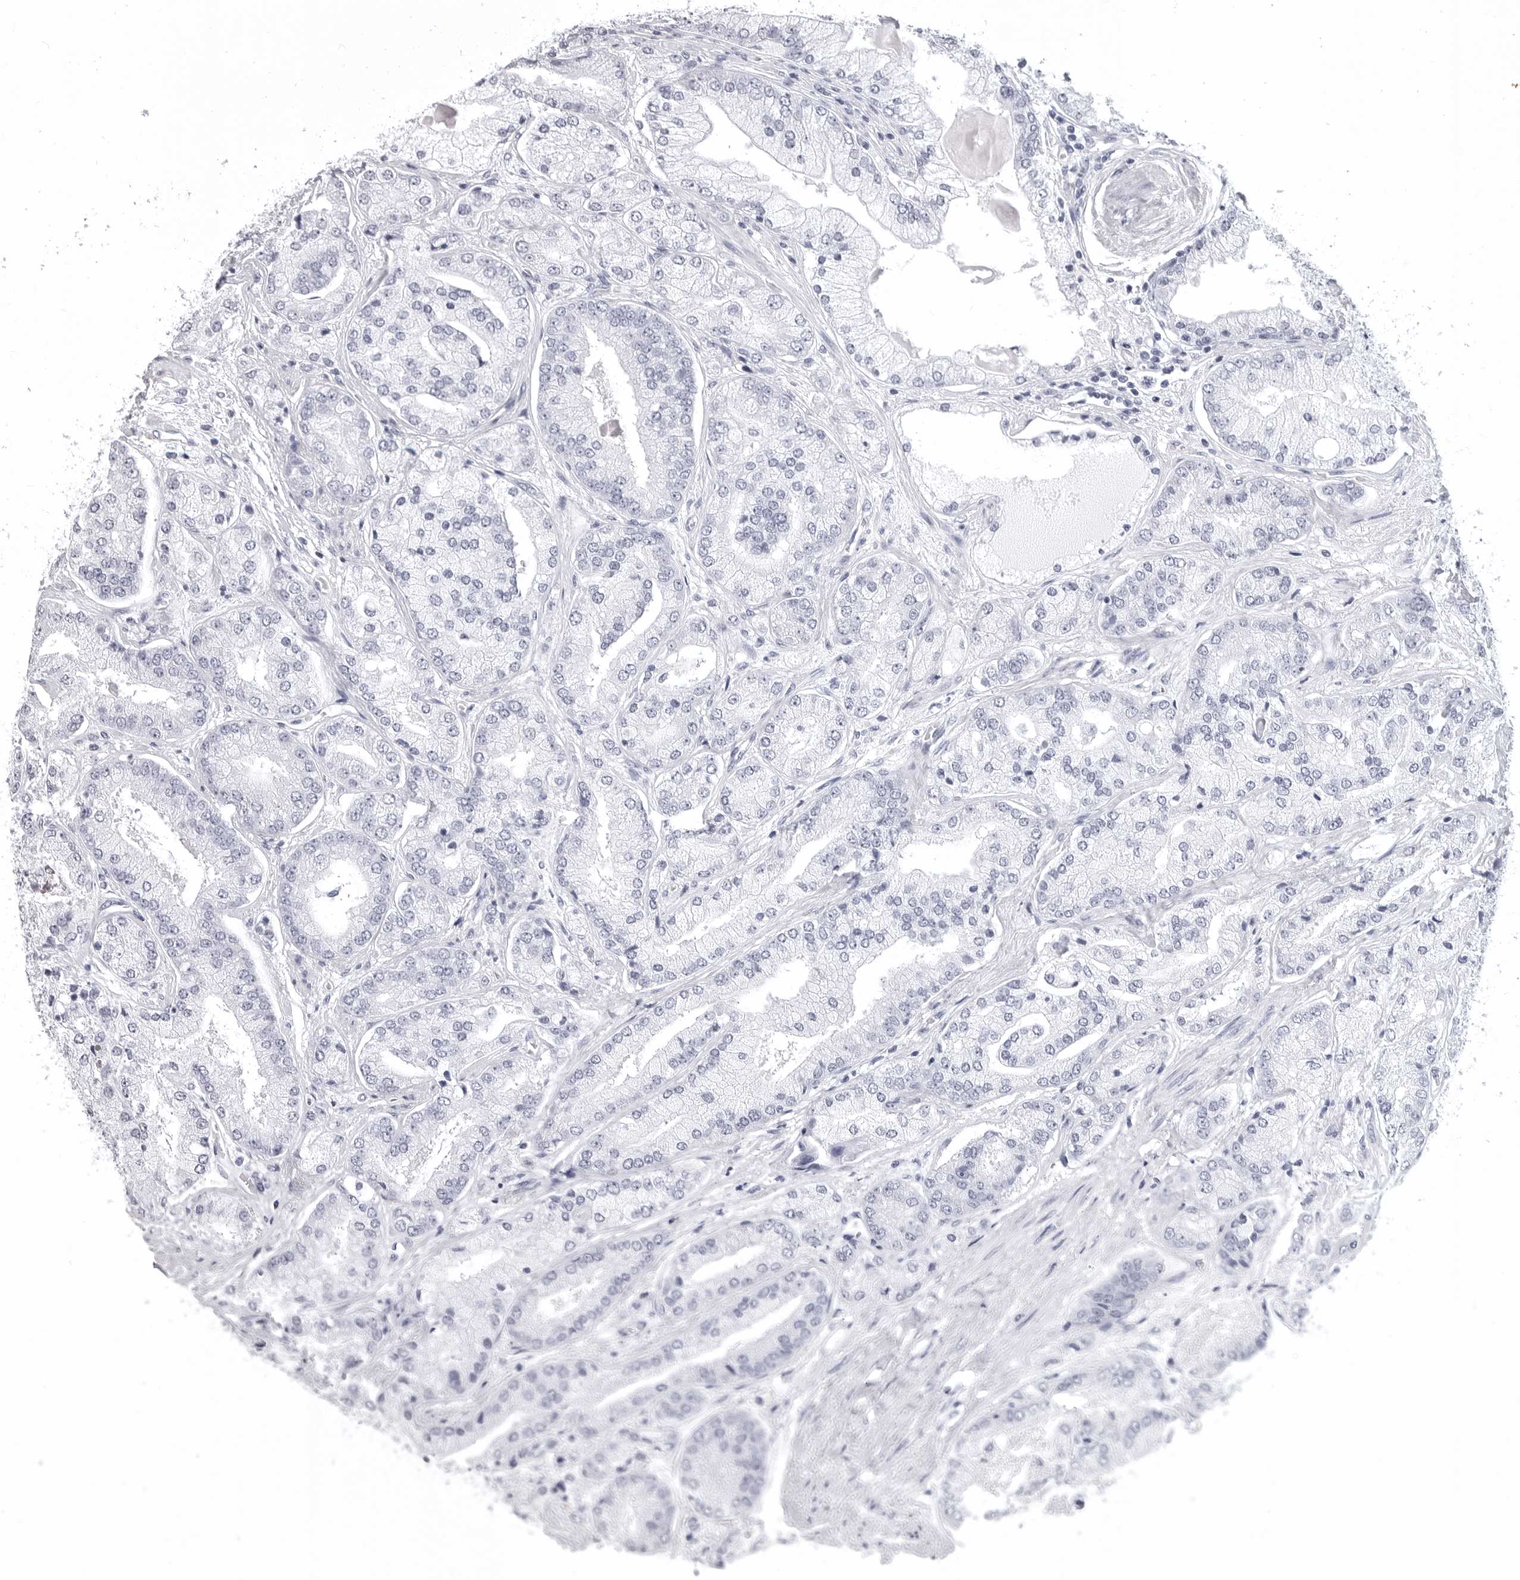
{"staining": {"intensity": "negative", "quantity": "none", "location": "none"}, "tissue": "prostate cancer", "cell_type": "Tumor cells", "image_type": "cancer", "snomed": [{"axis": "morphology", "description": "Adenocarcinoma, High grade"}, {"axis": "topography", "description": "Prostate"}], "caption": "Tumor cells show no significant staining in prostate cancer (adenocarcinoma (high-grade)).", "gene": "LGALS4", "patient": {"sex": "male", "age": 58}}